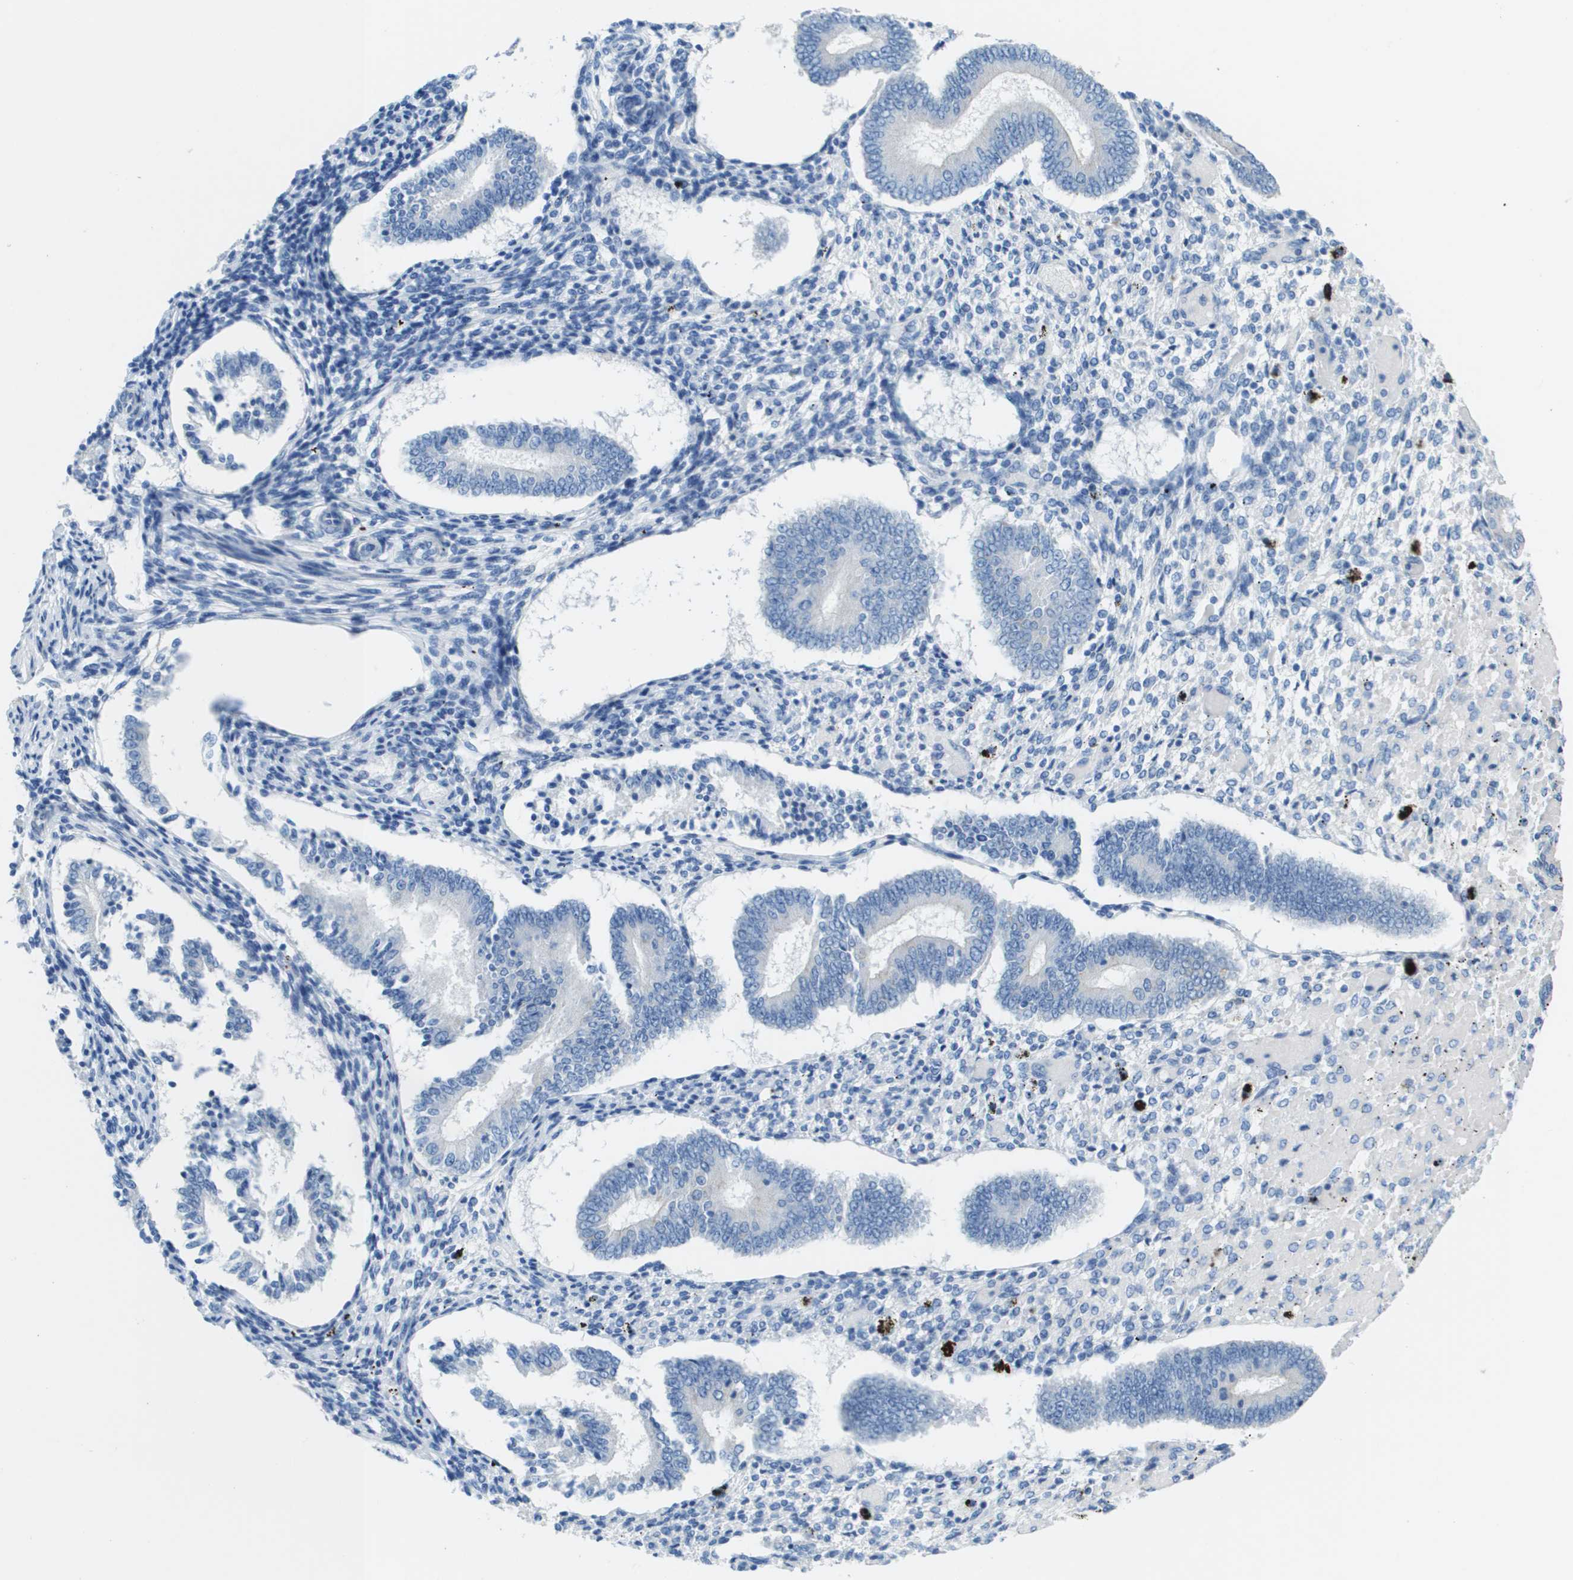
{"staining": {"intensity": "negative", "quantity": "none", "location": "none"}, "tissue": "endometrium", "cell_type": "Cells in endometrial stroma", "image_type": "normal", "snomed": [{"axis": "morphology", "description": "Normal tissue, NOS"}, {"axis": "topography", "description": "Endometrium"}], "caption": "Cells in endometrial stroma show no significant expression in normal endometrium.", "gene": "CD46", "patient": {"sex": "female", "age": 42}}